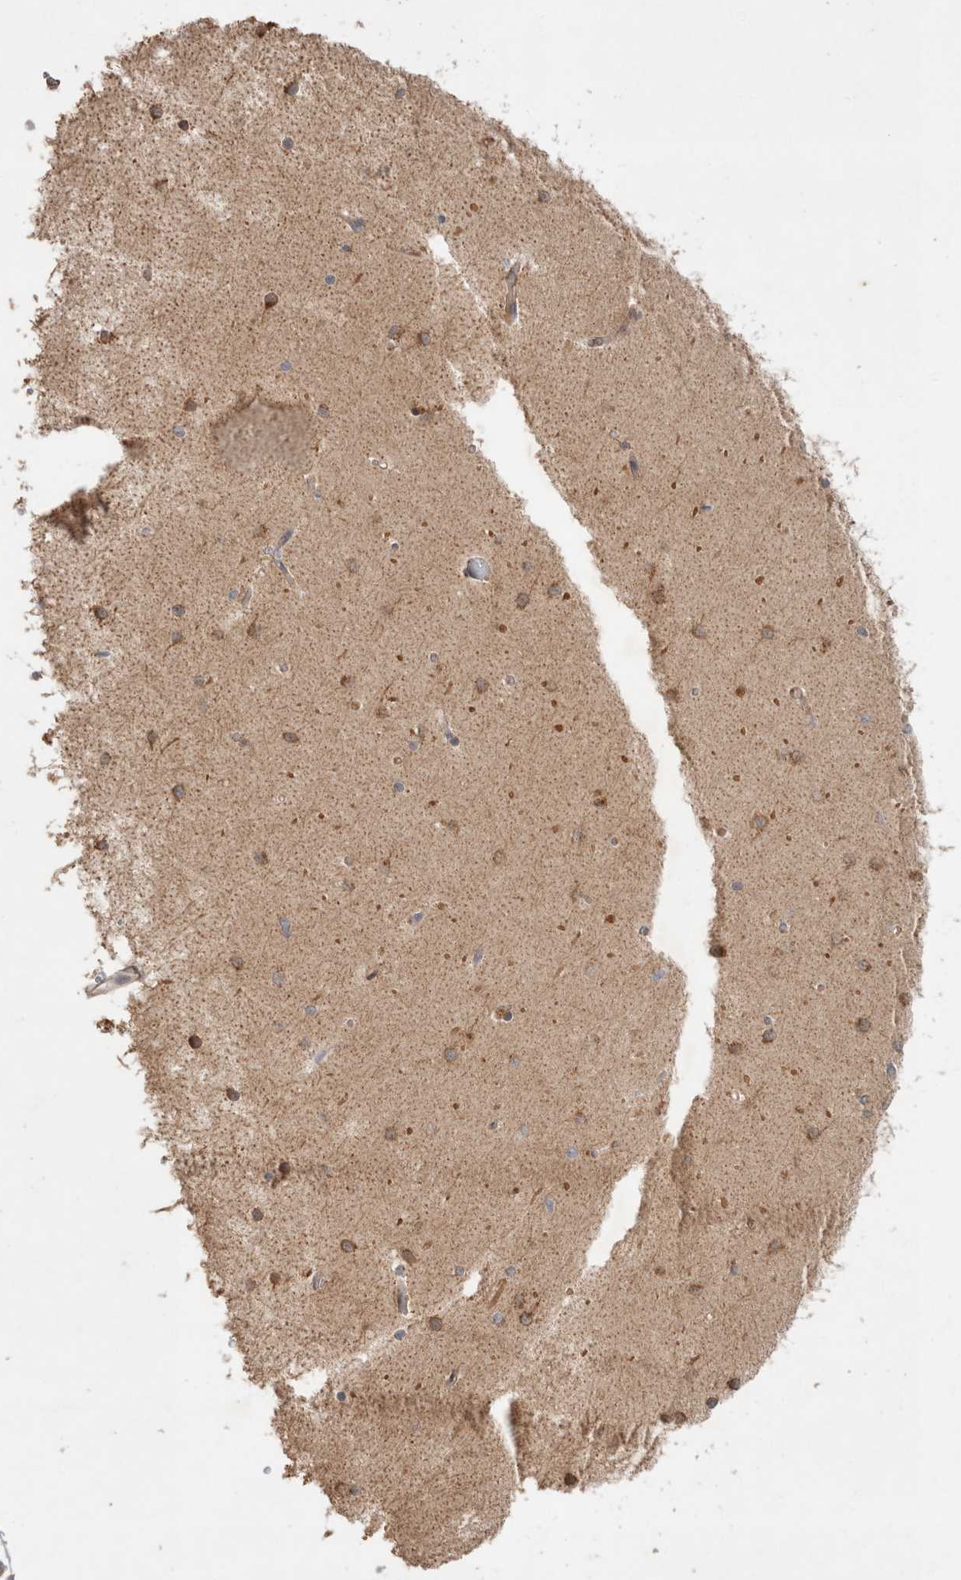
{"staining": {"intensity": "moderate", "quantity": ">75%", "location": "cytoplasmic/membranous"}, "tissue": "cerebellum", "cell_type": "Cells in granular layer", "image_type": "normal", "snomed": [{"axis": "morphology", "description": "Normal tissue, NOS"}, {"axis": "topography", "description": "Cerebellum"}], "caption": "The micrograph reveals a brown stain indicating the presence of a protein in the cytoplasmic/membranous of cells in granular layer in cerebellum.", "gene": "SYDE2", "patient": {"sex": "male", "age": 37}}